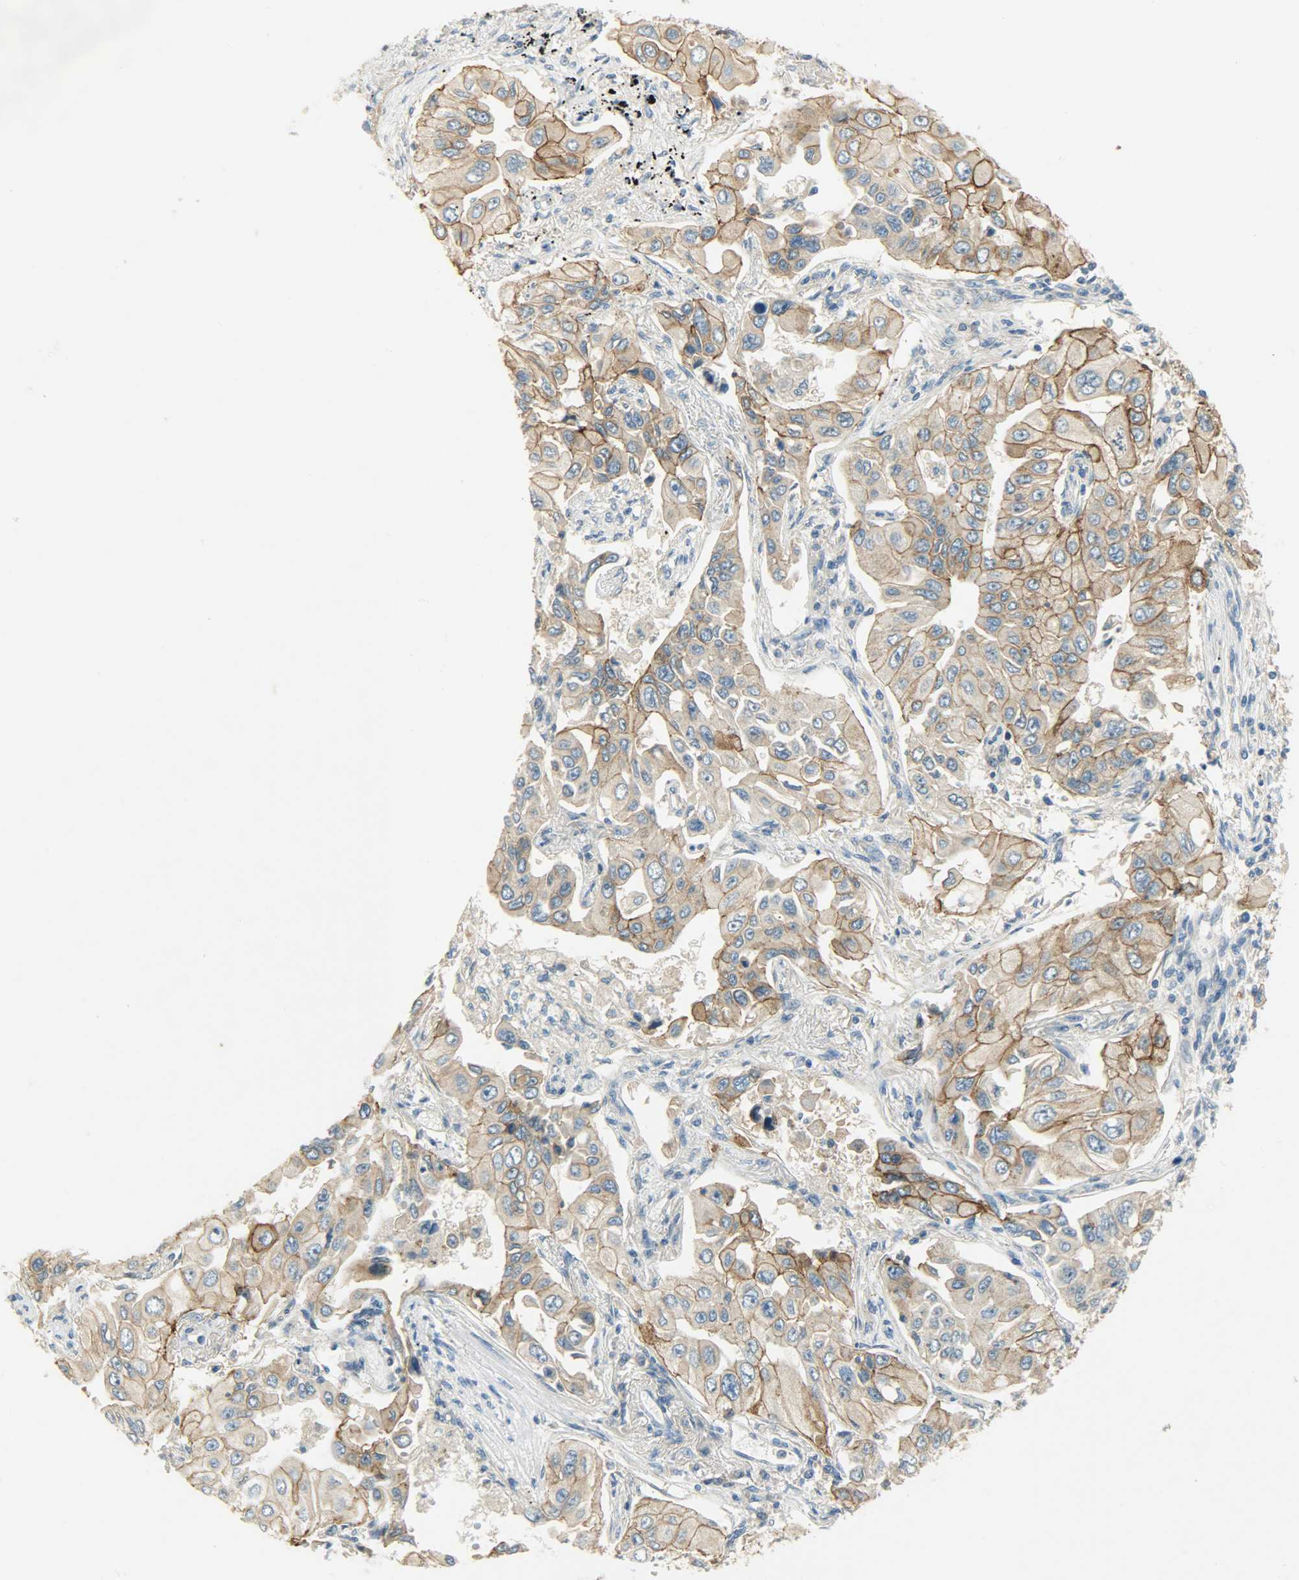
{"staining": {"intensity": "strong", "quantity": ">75%", "location": "cytoplasmic/membranous"}, "tissue": "lung cancer", "cell_type": "Tumor cells", "image_type": "cancer", "snomed": [{"axis": "morphology", "description": "Adenocarcinoma, NOS"}, {"axis": "topography", "description": "Lung"}], "caption": "A brown stain highlights strong cytoplasmic/membranous positivity of a protein in human adenocarcinoma (lung) tumor cells. (DAB (3,3'-diaminobenzidine) IHC with brightfield microscopy, high magnification).", "gene": "DSG2", "patient": {"sex": "male", "age": 84}}